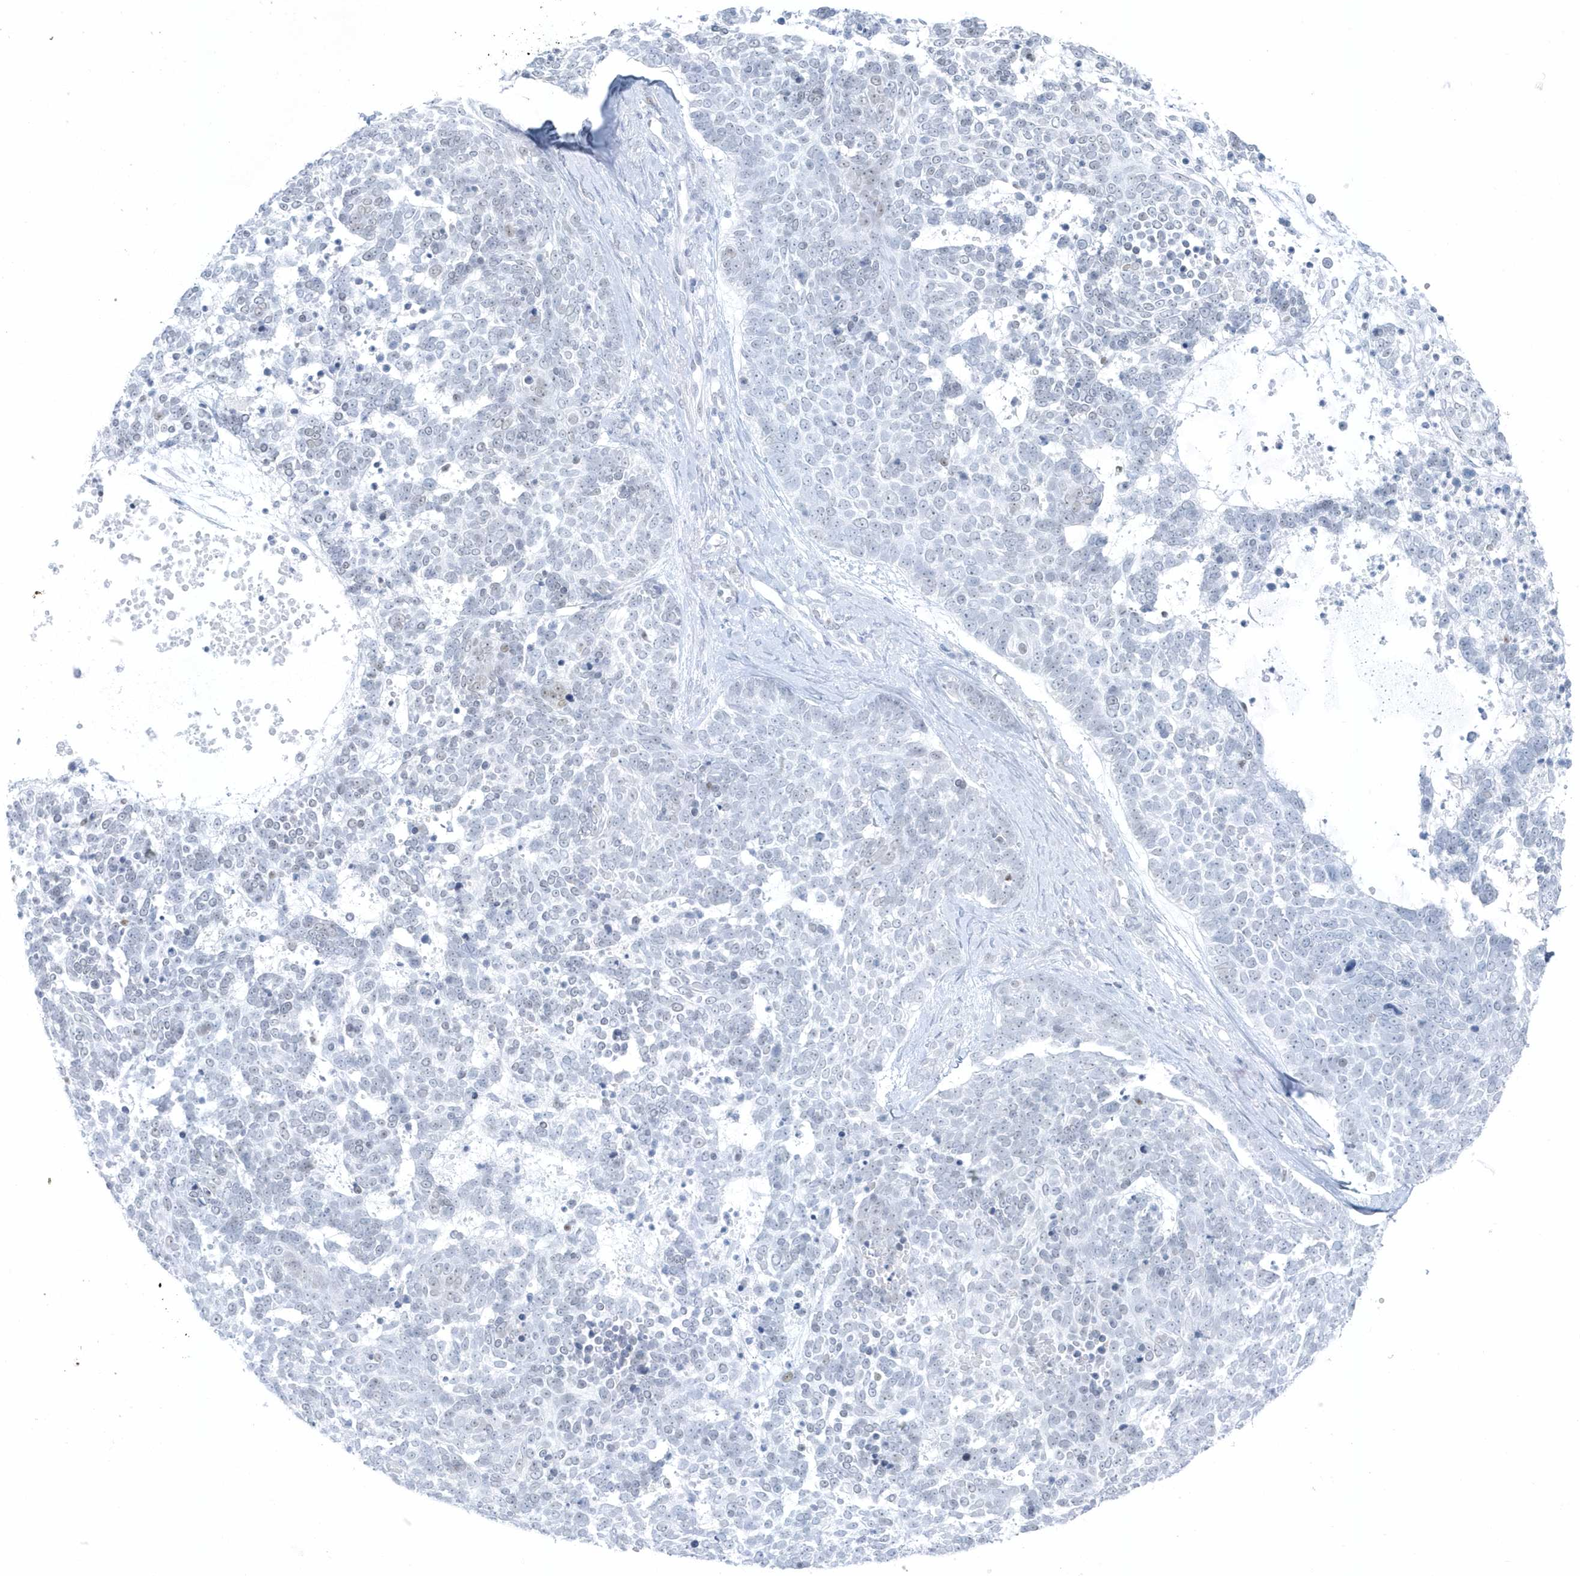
{"staining": {"intensity": "negative", "quantity": "none", "location": "none"}, "tissue": "skin cancer", "cell_type": "Tumor cells", "image_type": "cancer", "snomed": [{"axis": "morphology", "description": "Basal cell carcinoma"}, {"axis": "topography", "description": "Skin"}], "caption": "Immunohistochemistry micrograph of skin basal cell carcinoma stained for a protein (brown), which demonstrates no positivity in tumor cells. (DAB immunohistochemistry (IHC) with hematoxylin counter stain).", "gene": "SMIM34", "patient": {"sex": "female", "age": 81}}